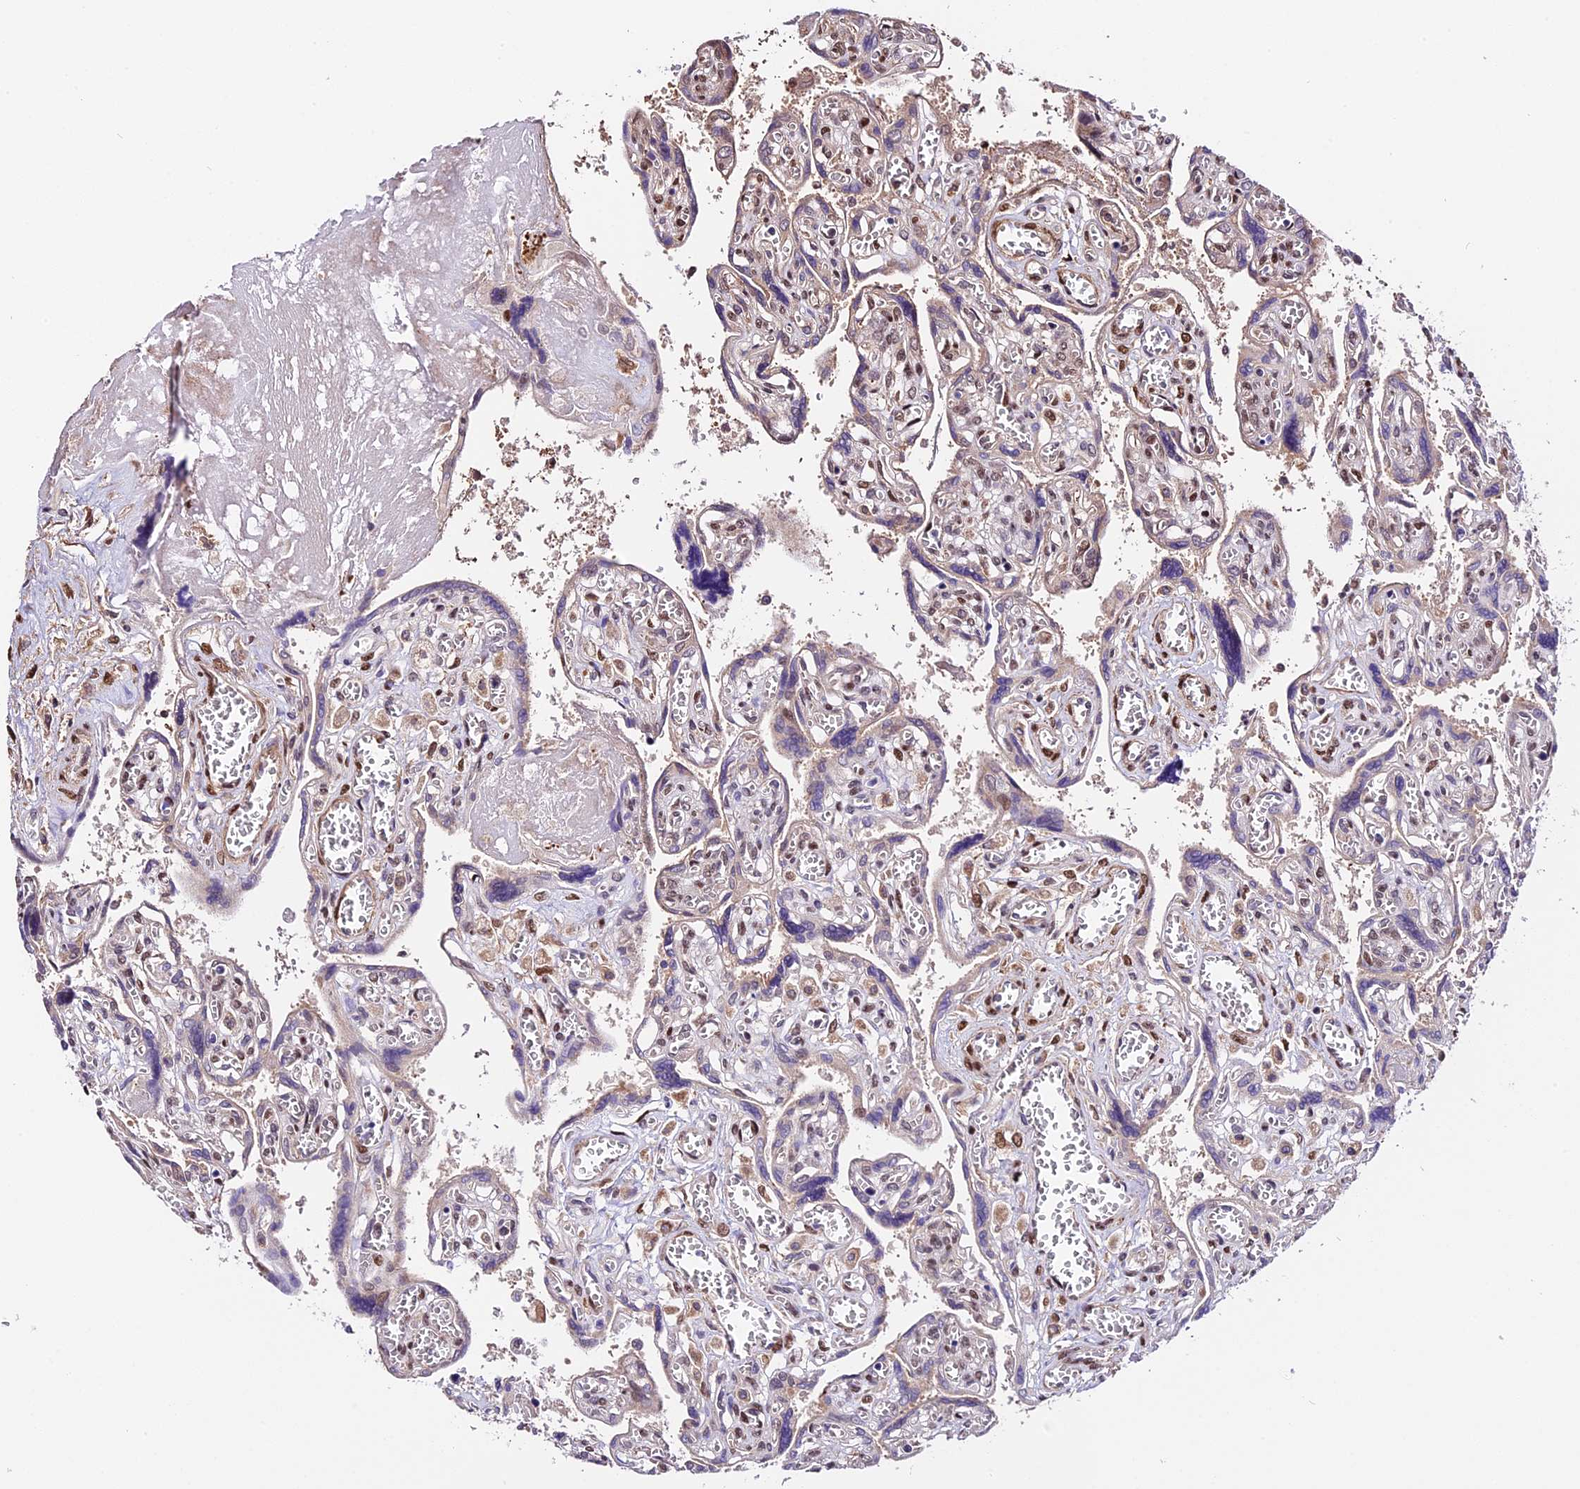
{"staining": {"intensity": "moderate", "quantity": "25%-75%", "location": "cytoplasmic/membranous,nuclear"}, "tissue": "placenta", "cell_type": "Trophoblastic cells", "image_type": "normal", "snomed": [{"axis": "morphology", "description": "Normal tissue, NOS"}, {"axis": "topography", "description": "Placenta"}], "caption": "Trophoblastic cells show medium levels of moderate cytoplasmic/membranous,nuclear positivity in approximately 25%-75% of cells in benign human placenta.", "gene": "HERPUD1", "patient": {"sex": "female", "age": 39}}